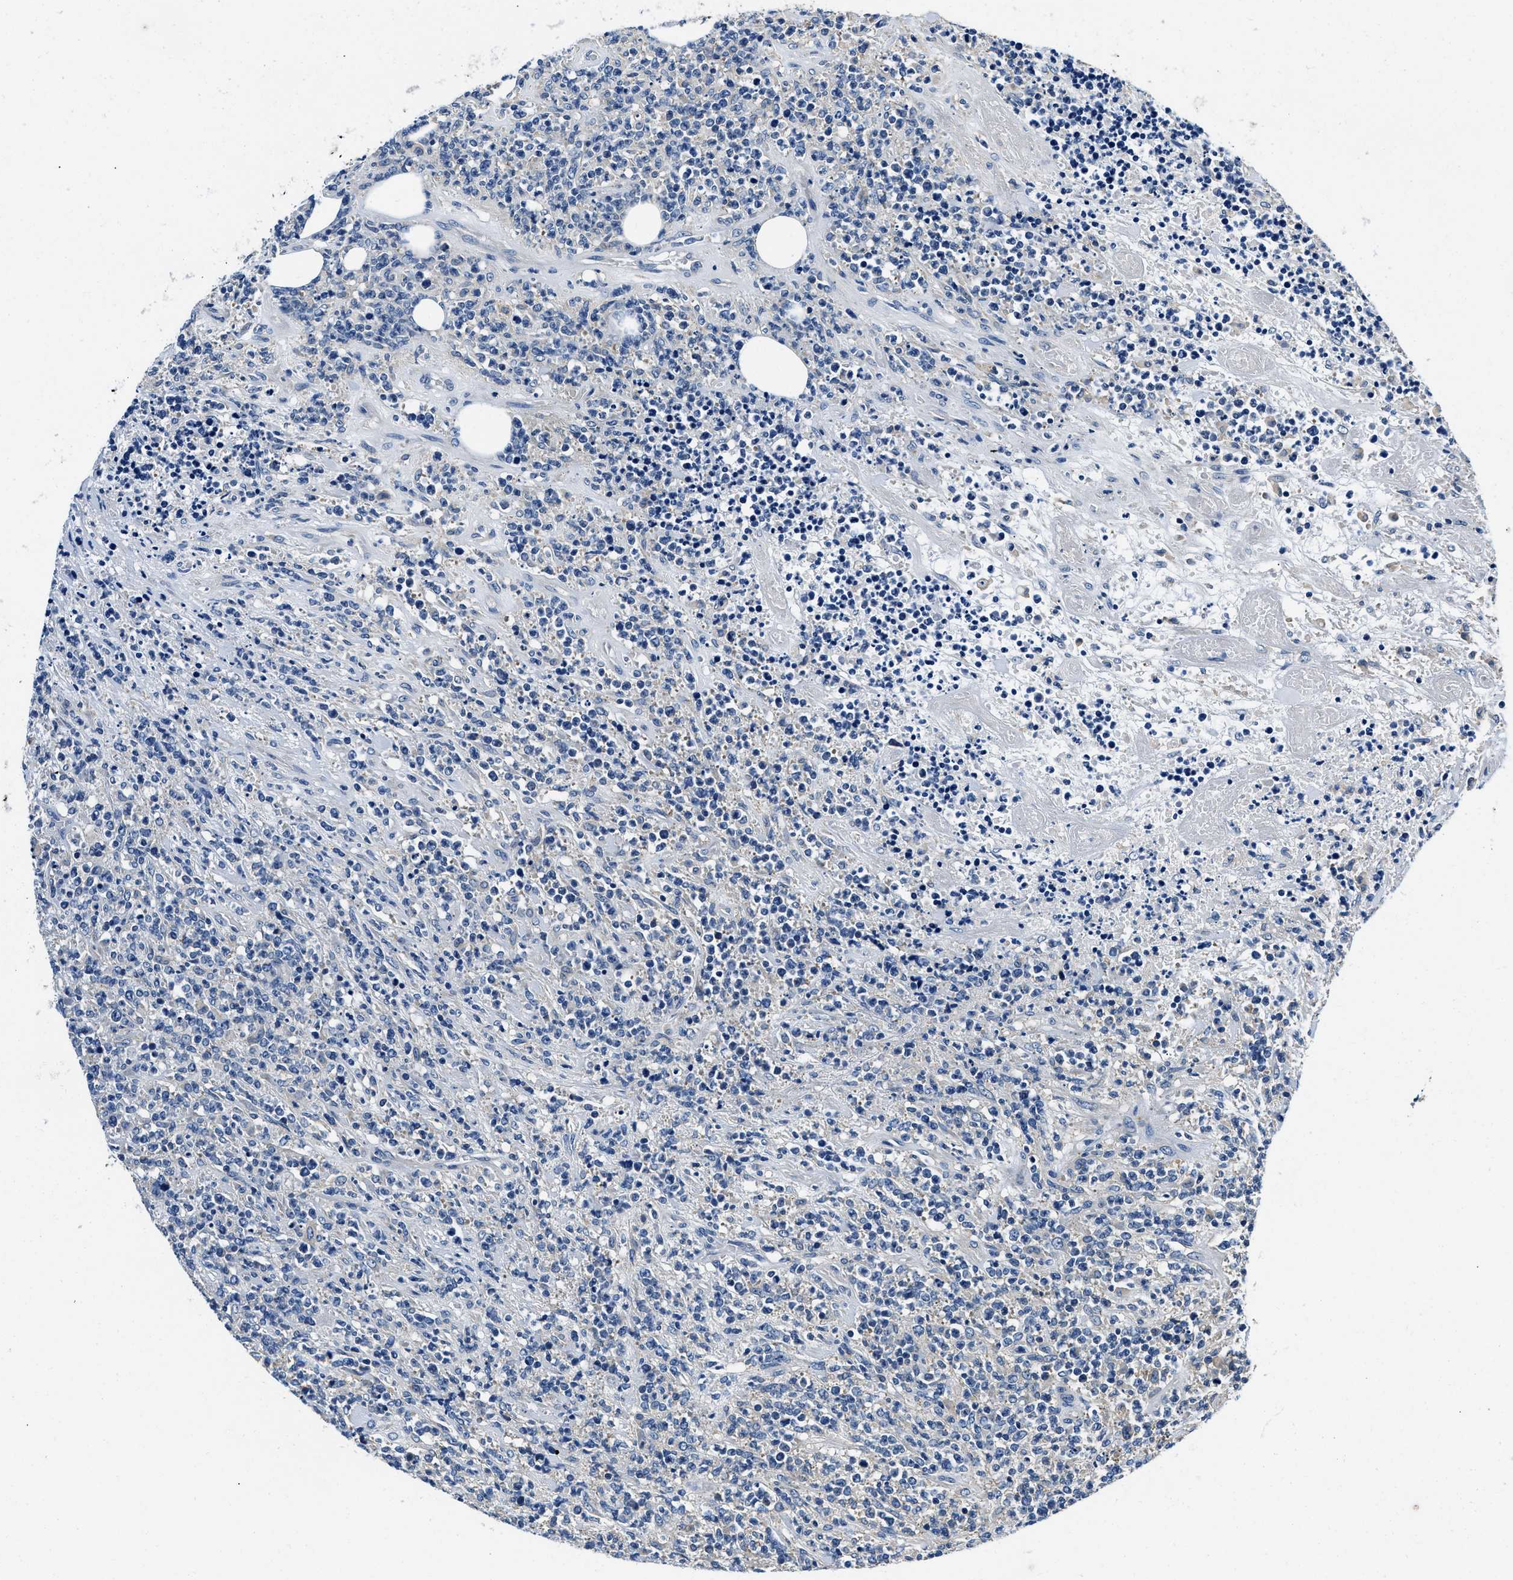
{"staining": {"intensity": "negative", "quantity": "none", "location": "none"}, "tissue": "lymphoma", "cell_type": "Tumor cells", "image_type": "cancer", "snomed": [{"axis": "morphology", "description": "Malignant lymphoma, non-Hodgkin's type, High grade"}, {"axis": "topography", "description": "Soft tissue"}], "caption": "The immunohistochemistry histopathology image has no significant expression in tumor cells of malignant lymphoma, non-Hodgkin's type (high-grade) tissue.", "gene": "ZFAND3", "patient": {"sex": "male", "age": 18}}